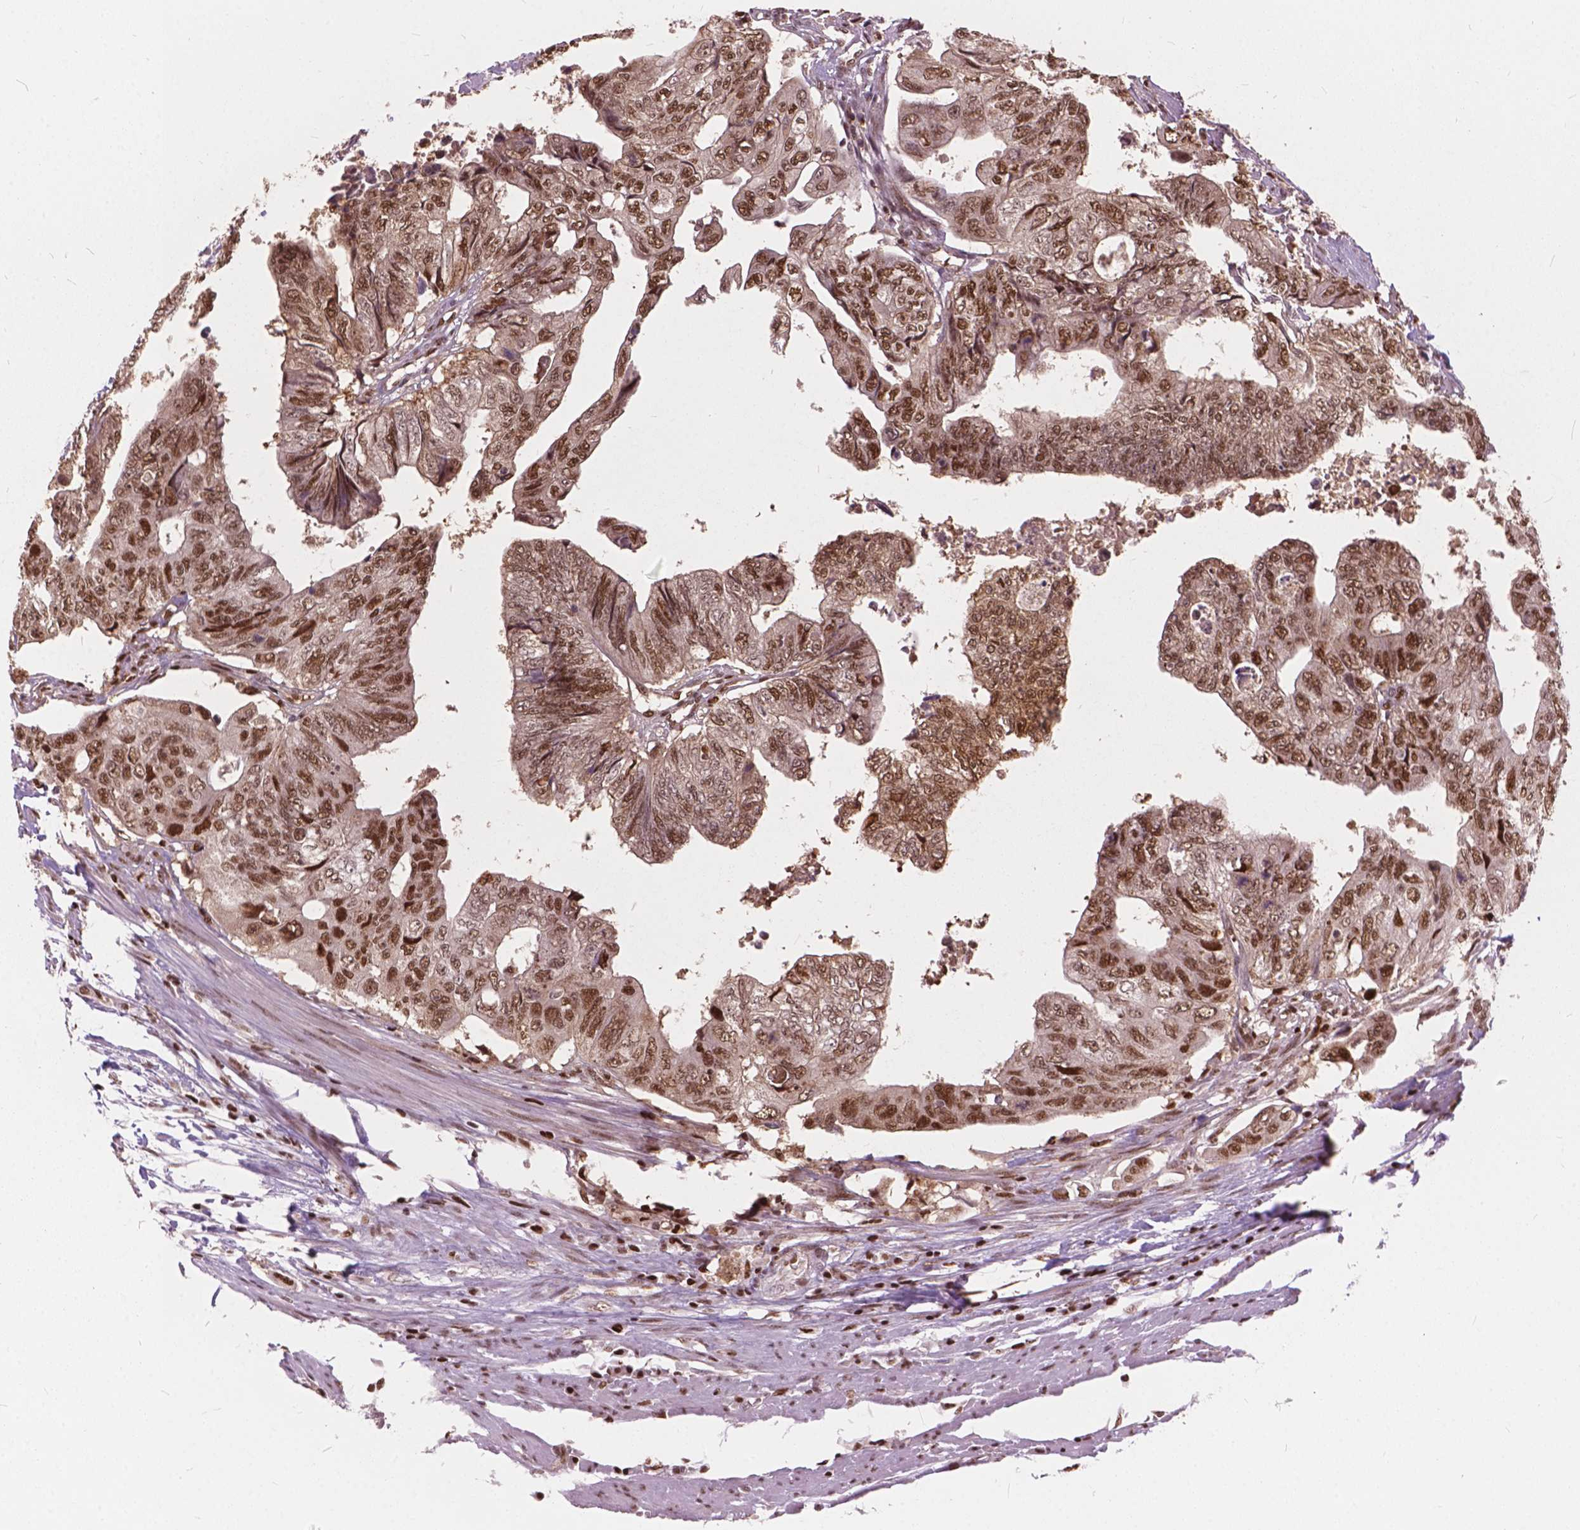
{"staining": {"intensity": "moderate", "quantity": ">75%", "location": "nuclear"}, "tissue": "colorectal cancer", "cell_type": "Tumor cells", "image_type": "cancer", "snomed": [{"axis": "morphology", "description": "Adenocarcinoma, NOS"}, {"axis": "topography", "description": "Colon"}], "caption": "Immunohistochemistry of colorectal adenocarcinoma demonstrates medium levels of moderate nuclear positivity in approximately >75% of tumor cells.", "gene": "ANP32B", "patient": {"sex": "male", "age": 57}}